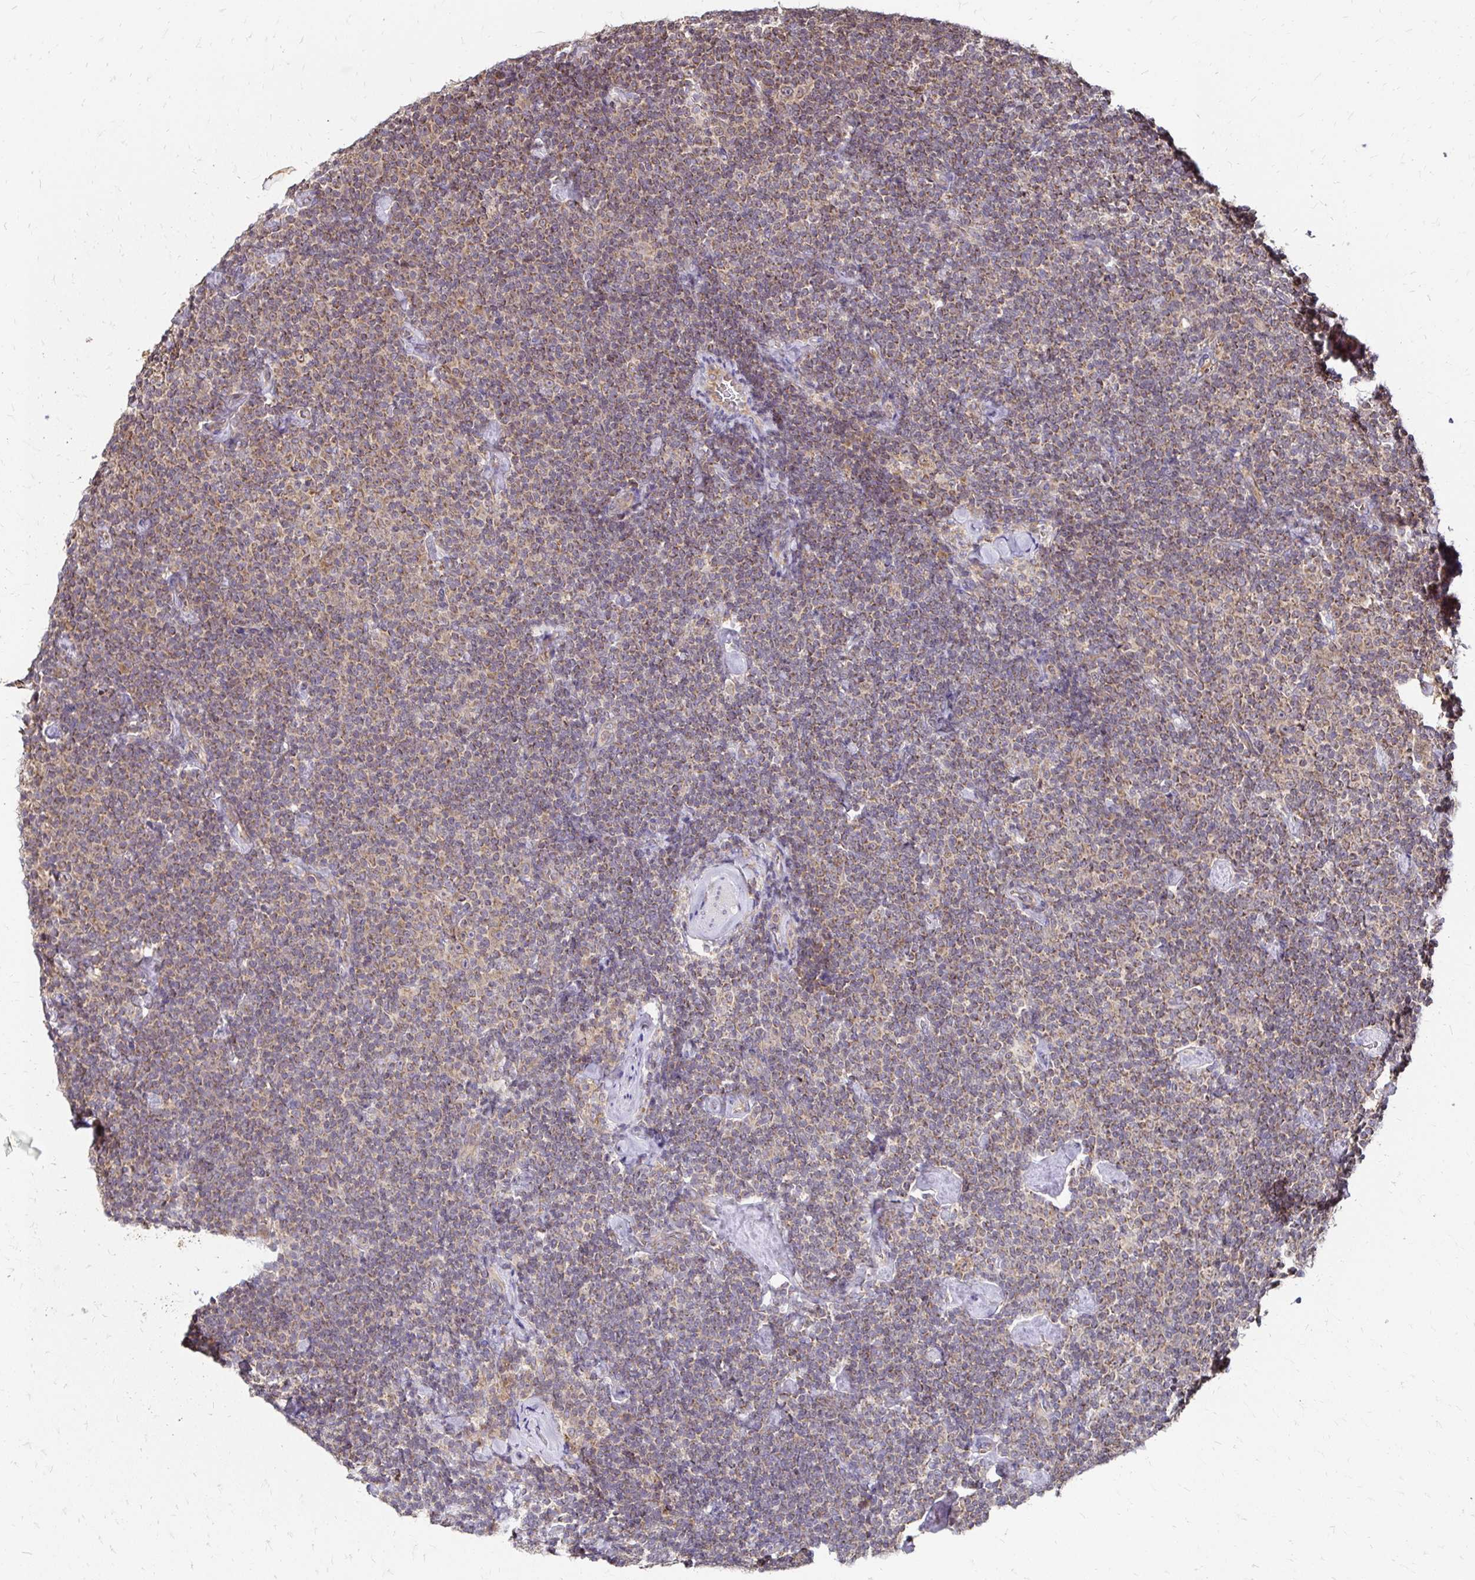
{"staining": {"intensity": "moderate", "quantity": ">75%", "location": "cytoplasmic/membranous"}, "tissue": "lymphoma", "cell_type": "Tumor cells", "image_type": "cancer", "snomed": [{"axis": "morphology", "description": "Malignant lymphoma, non-Hodgkin's type, Low grade"}, {"axis": "topography", "description": "Lymph node"}], "caption": "Protein expression analysis of human low-grade malignant lymphoma, non-Hodgkin's type reveals moderate cytoplasmic/membranous expression in approximately >75% of tumor cells. (brown staining indicates protein expression, while blue staining denotes nuclei).", "gene": "ZW10", "patient": {"sex": "male", "age": 81}}